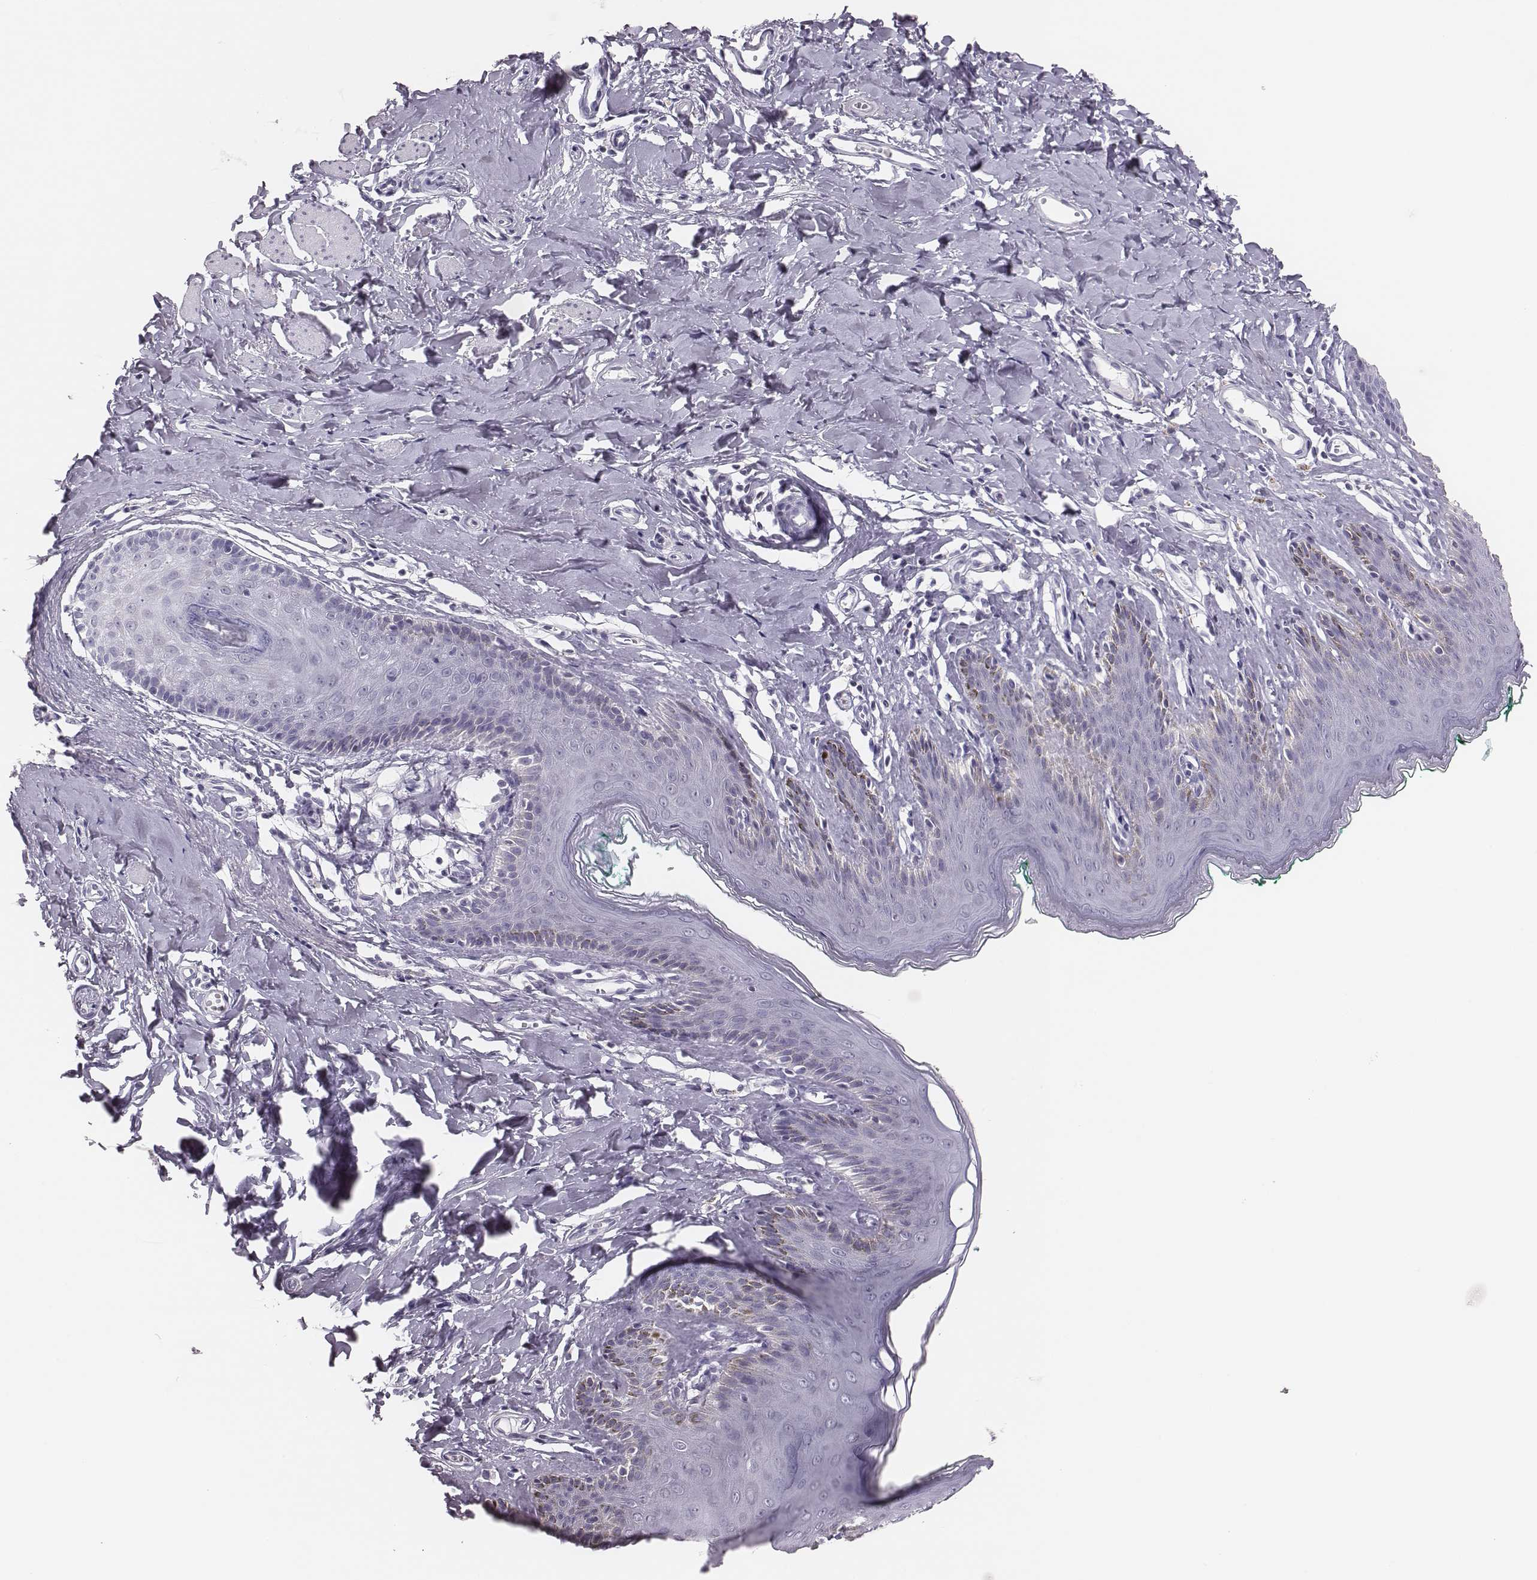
{"staining": {"intensity": "negative", "quantity": "none", "location": "none"}, "tissue": "skin", "cell_type": "Epidermal cells", "image_type": "normal", "snomed": [{"axis": "morphology", "description": "Normal tissue, NOS"}, {"axis": "topography", "description": "Vulva"}], "caption": "DAB immunohistochemical staining of normal human skin exhibits no significant positivity in epidermal cells. Nuclei are stained in blue.", "gene": "H1", "patient": {"sex": "female", "age": 66}}